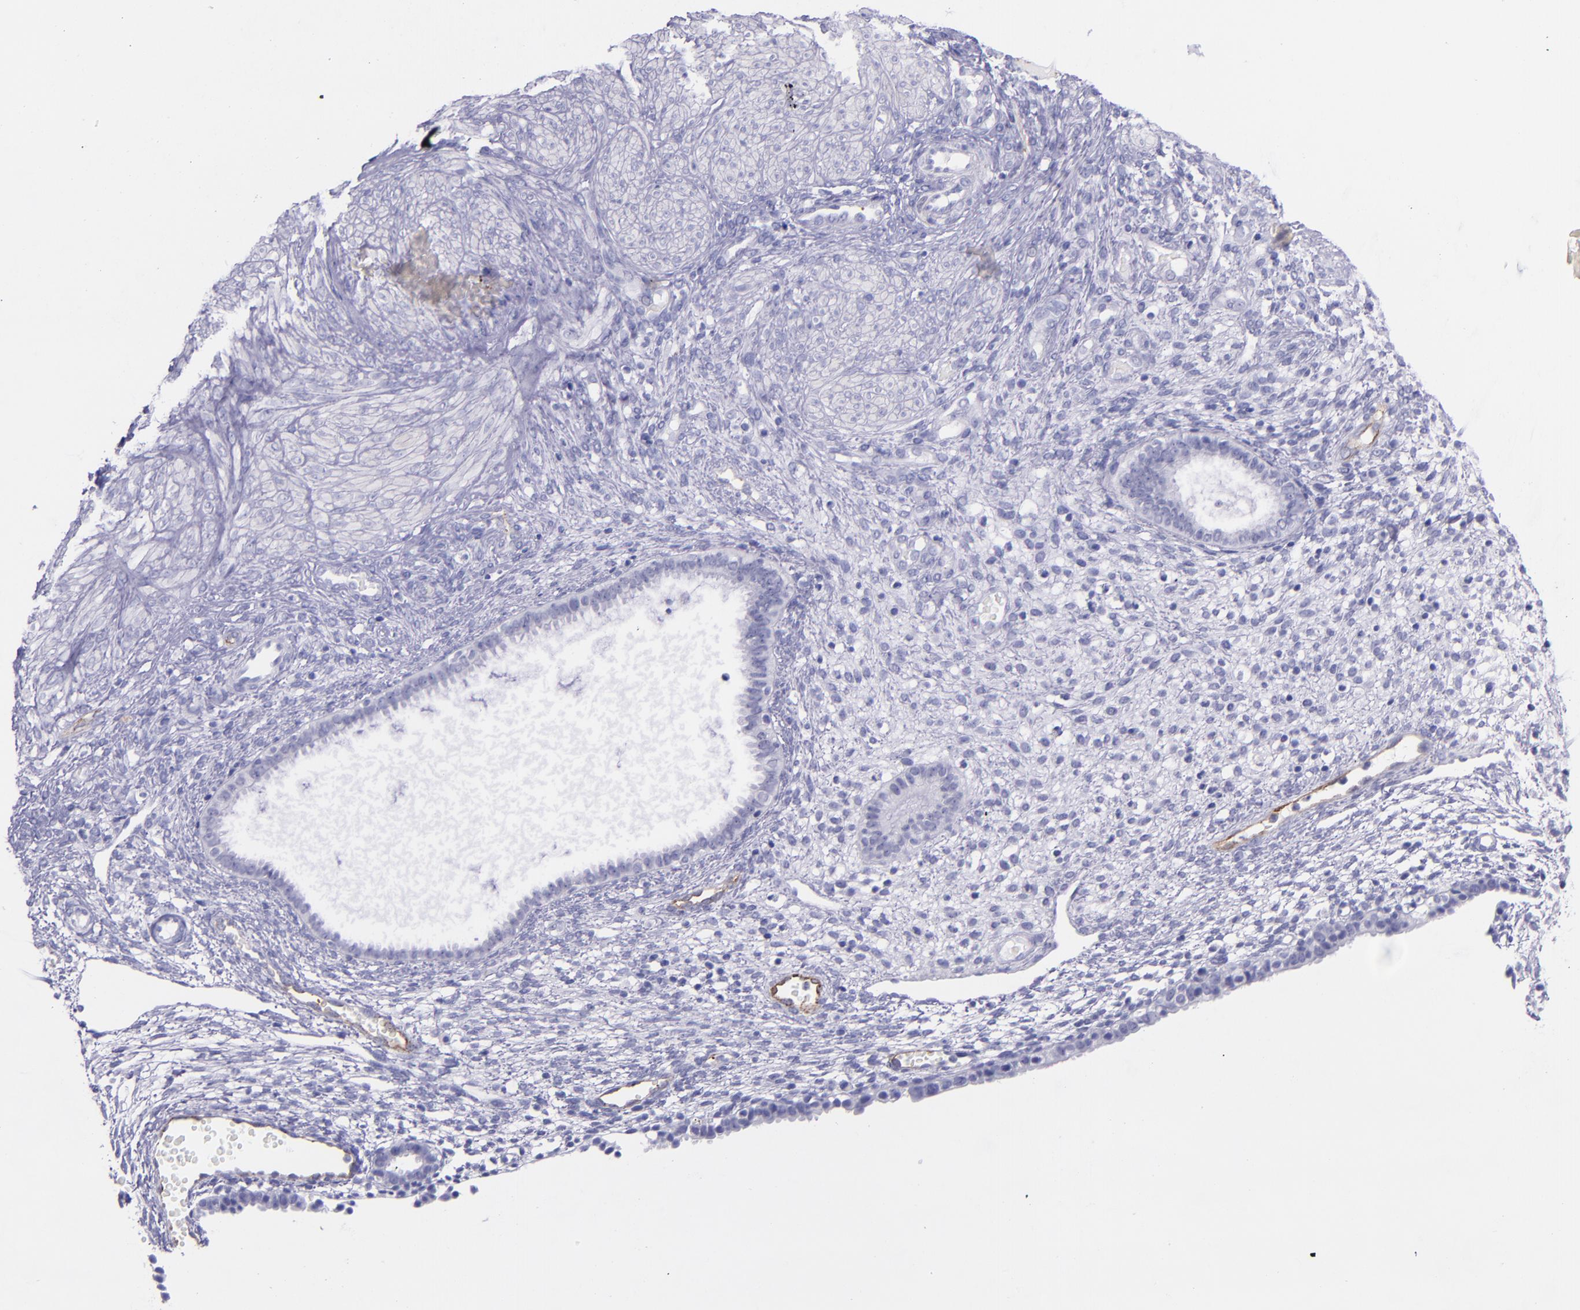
{"staining": {"intensity": "negative", "quantity": "none", "location": "none"}, "tissue": "endometrium", "cell_type": "Cells in endometrial stroma", "image_type": "normal", "snomed": [{"axis": "morphology", "description": "Normal tissue, NOS"}, {"axis": "topography", "description": "Endometrium"}], "caption": "Cells in endometrial stroma are negative for protein expression in normal human endometrium. (DAB IHC visualized using brightfield microscopy, high magnification).", "gene": "SELE", "patient": {"sex": "female", "age": 72}}